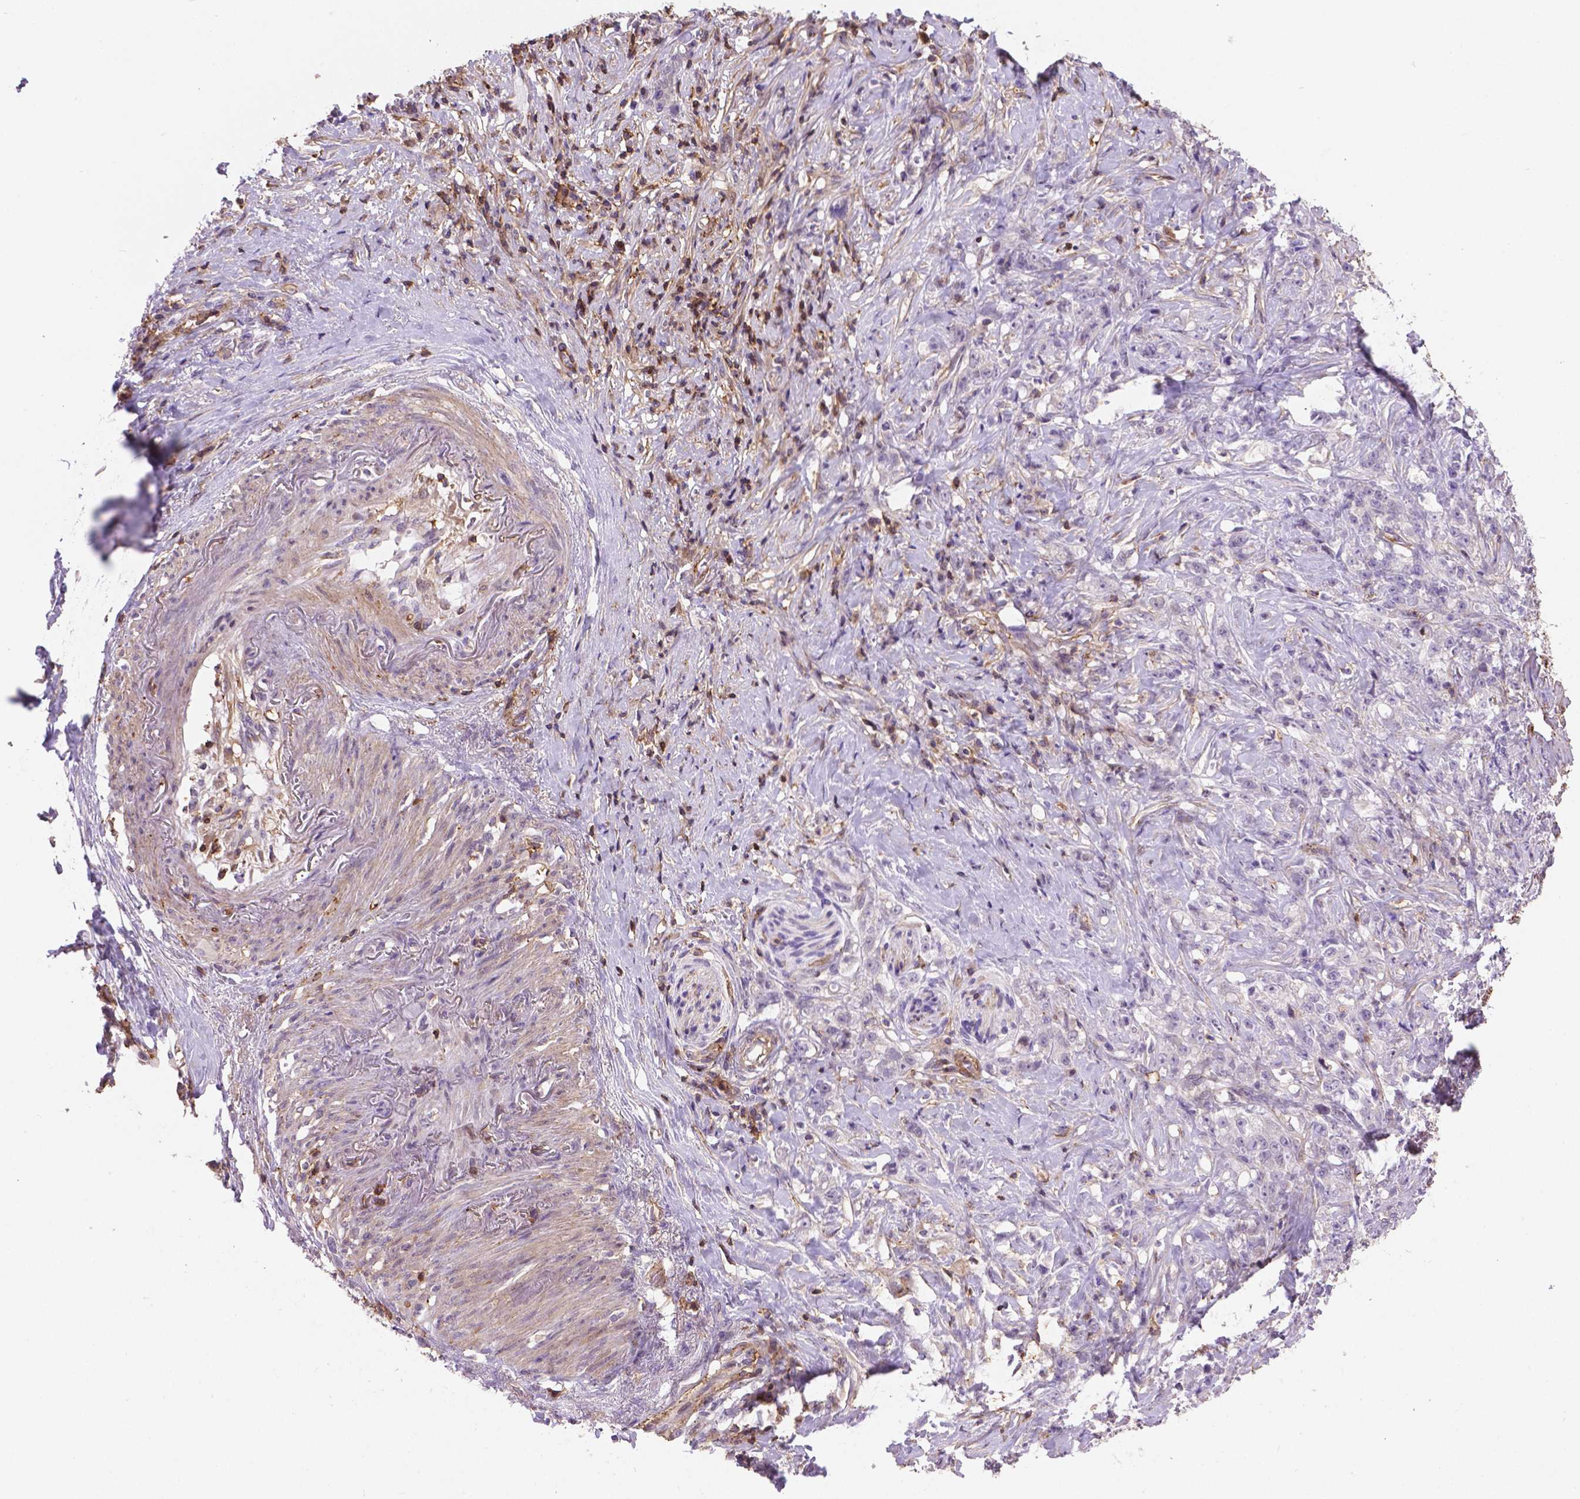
{"staining": {"intensity": "negative", "quantity": "none", "location": "none"}, "tissue": "stomach cancer", "cell_type": "Tumor cells", "image_type": "cancer", "snomed": [{"axis": "morphology", "description": "Adenocarcinoma, NOS"}, {"axis": "topography", "description": "Stomach, lower"}], "caption": "Adenocarcinoma (stomach) was stained to show a protein in brown. There is no significant positivity in tumor cells.", "gene": "ACAD10", "patient": {"sex": "male", "age": 88}}